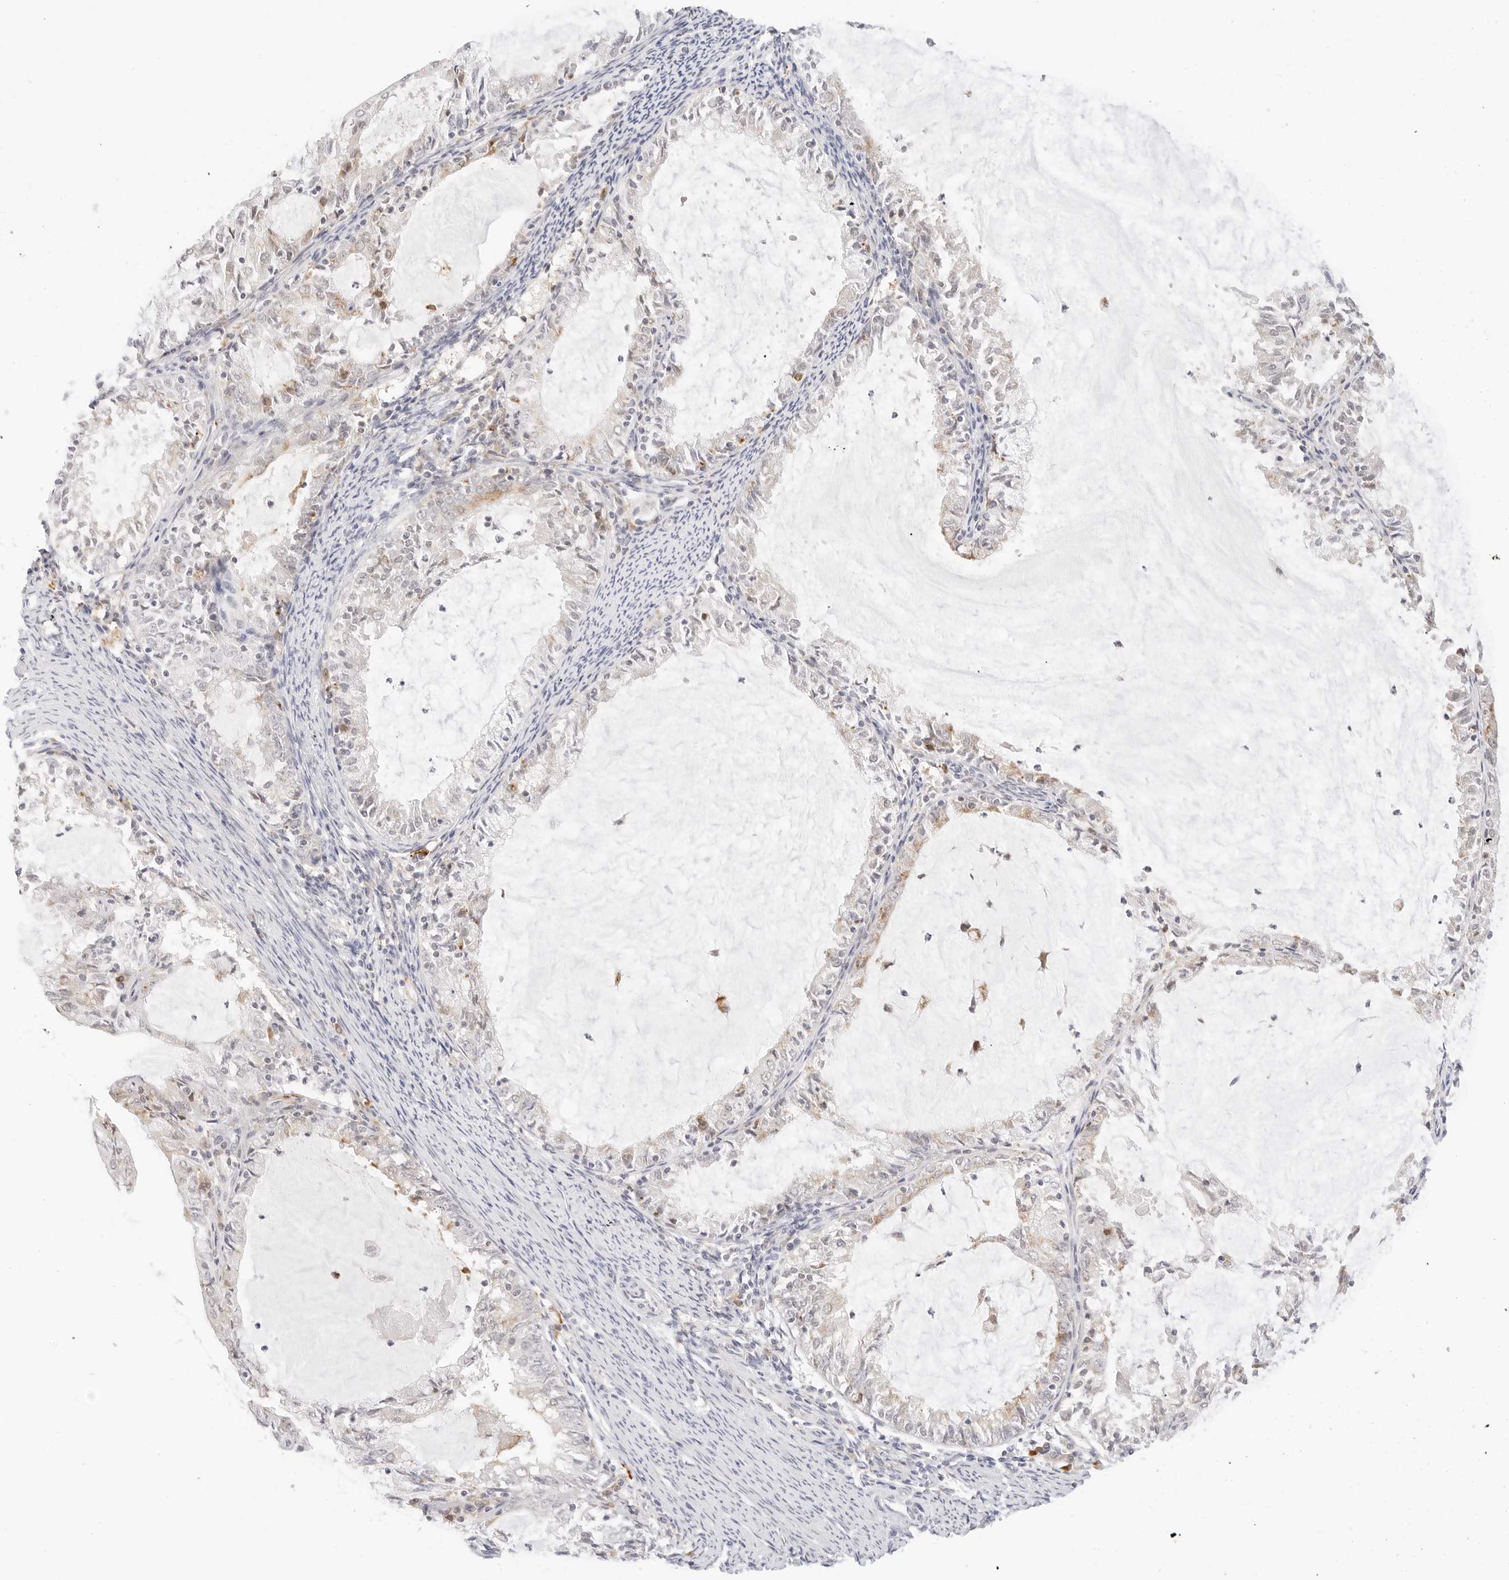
{"staining": {"intensity": "weak", "quantity": "<25%", "location": "cytoplasmic/membranous"}, "tissue": "endometrial cancer", "cell_type": "Tumor cells", "image_type": "cancer", "snomed": [{"axis": "morphology", "description": "Adenocarcinoma, NOS"}, {"axis": "topography", "description": "Endometrium"}], "caption": "Human adenocarcinoma (endometrial) stained for a protein using IHC exhibits no staining in tumor cells.", "gene": "XKR4", "patient": {"sex": "female", "age": 57}}